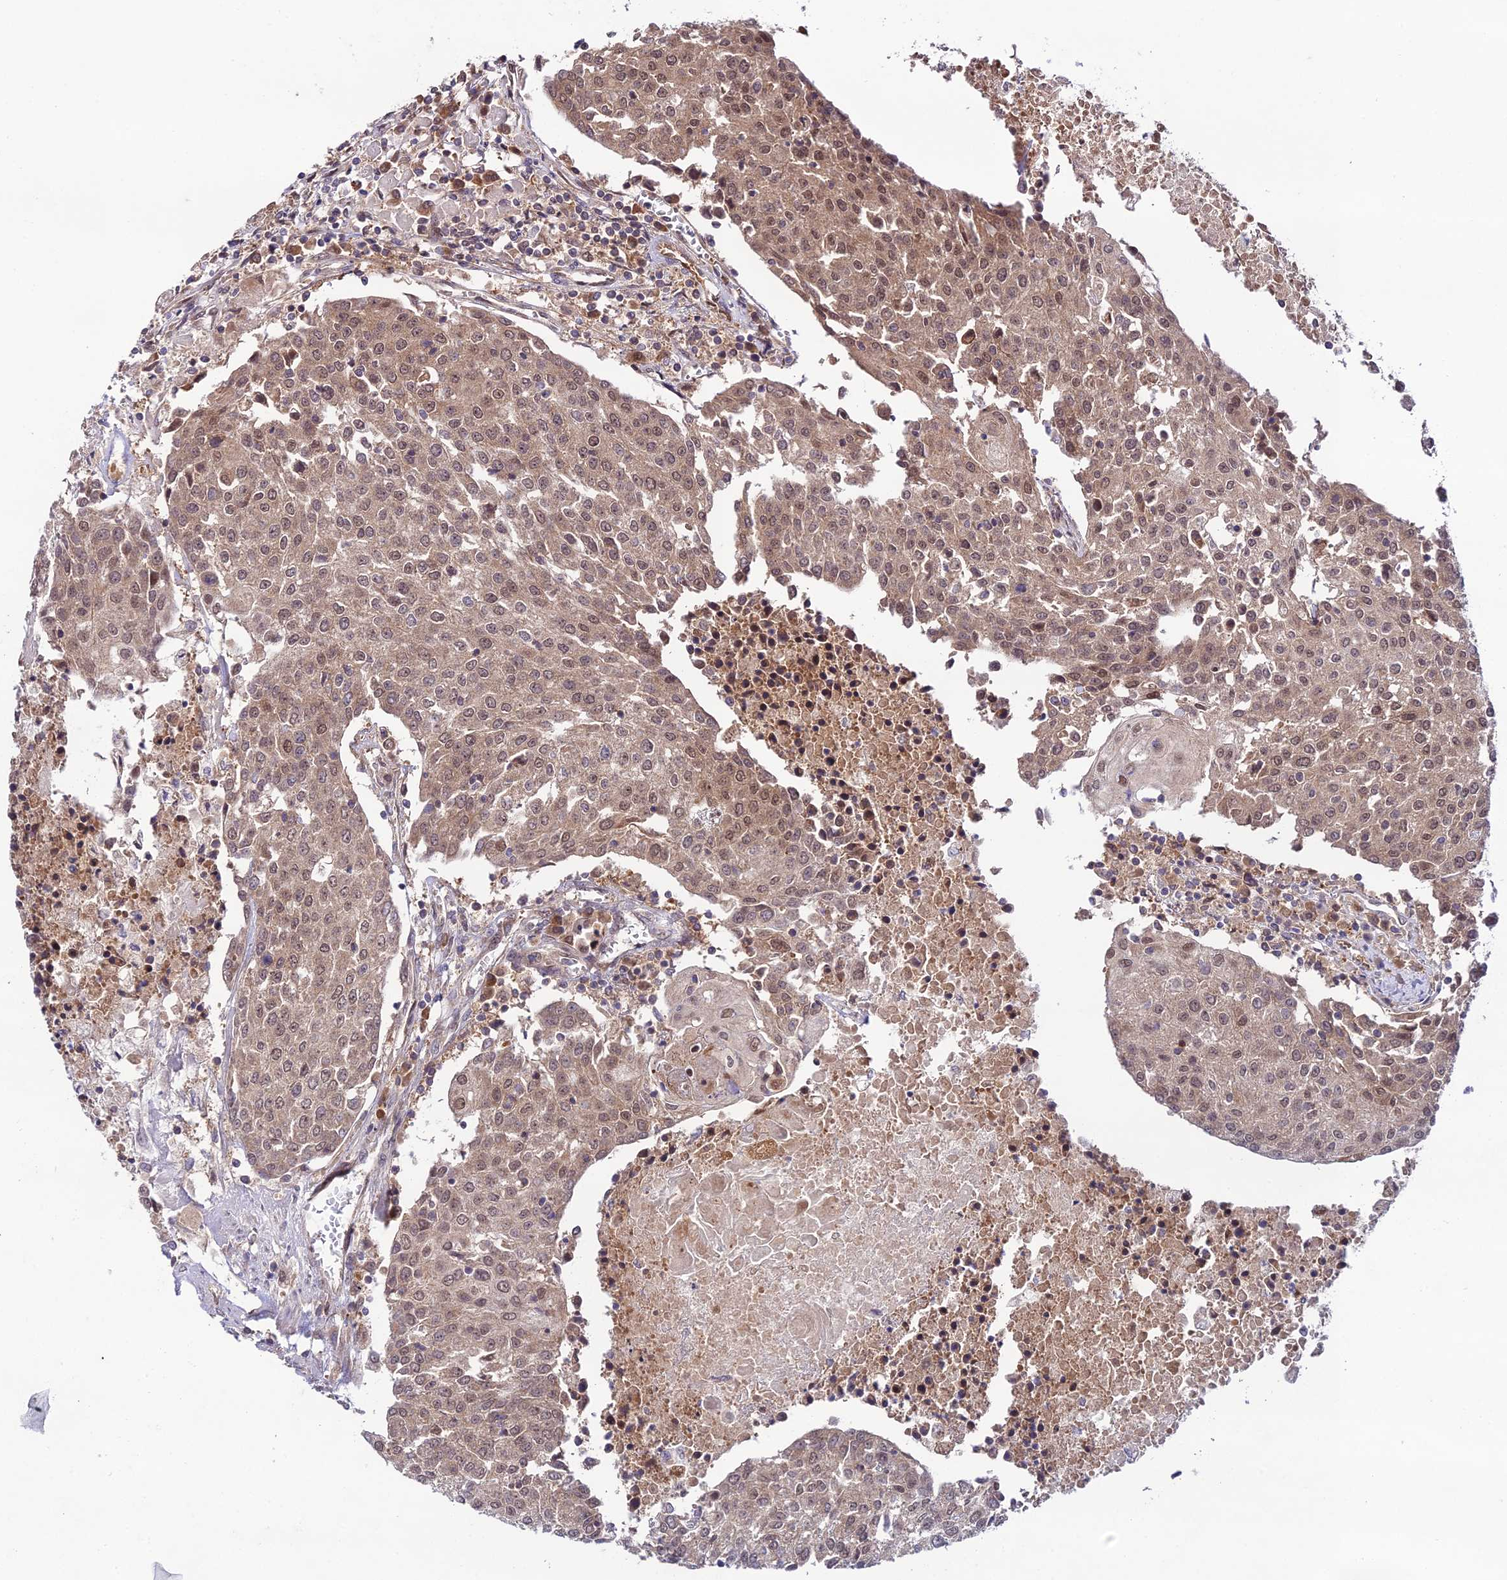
{"staining": {"intensity": "weak", "quantity": ">75%", "location": "cytoplasmic/membranous,nuclear"}, "tissue": "urothelial cancer", "cell_type": "Tumor cells", "image_type": "cancer", "snomed": [{"axis": "morphology", "description": "Urothelial carcinoma, High grade"}, {"axis": "topography", "description": "Urinary bladder"}], "caption": "This image exhibits immunohistochemistry staining of high-grade urothelial carcinoma, with low weak cytoplasmic/membranous and nuclear positivity in approximately >75% of tumor cells.", "gene": "TRIM40", "patient": {"sex": "female", "age": 85}}